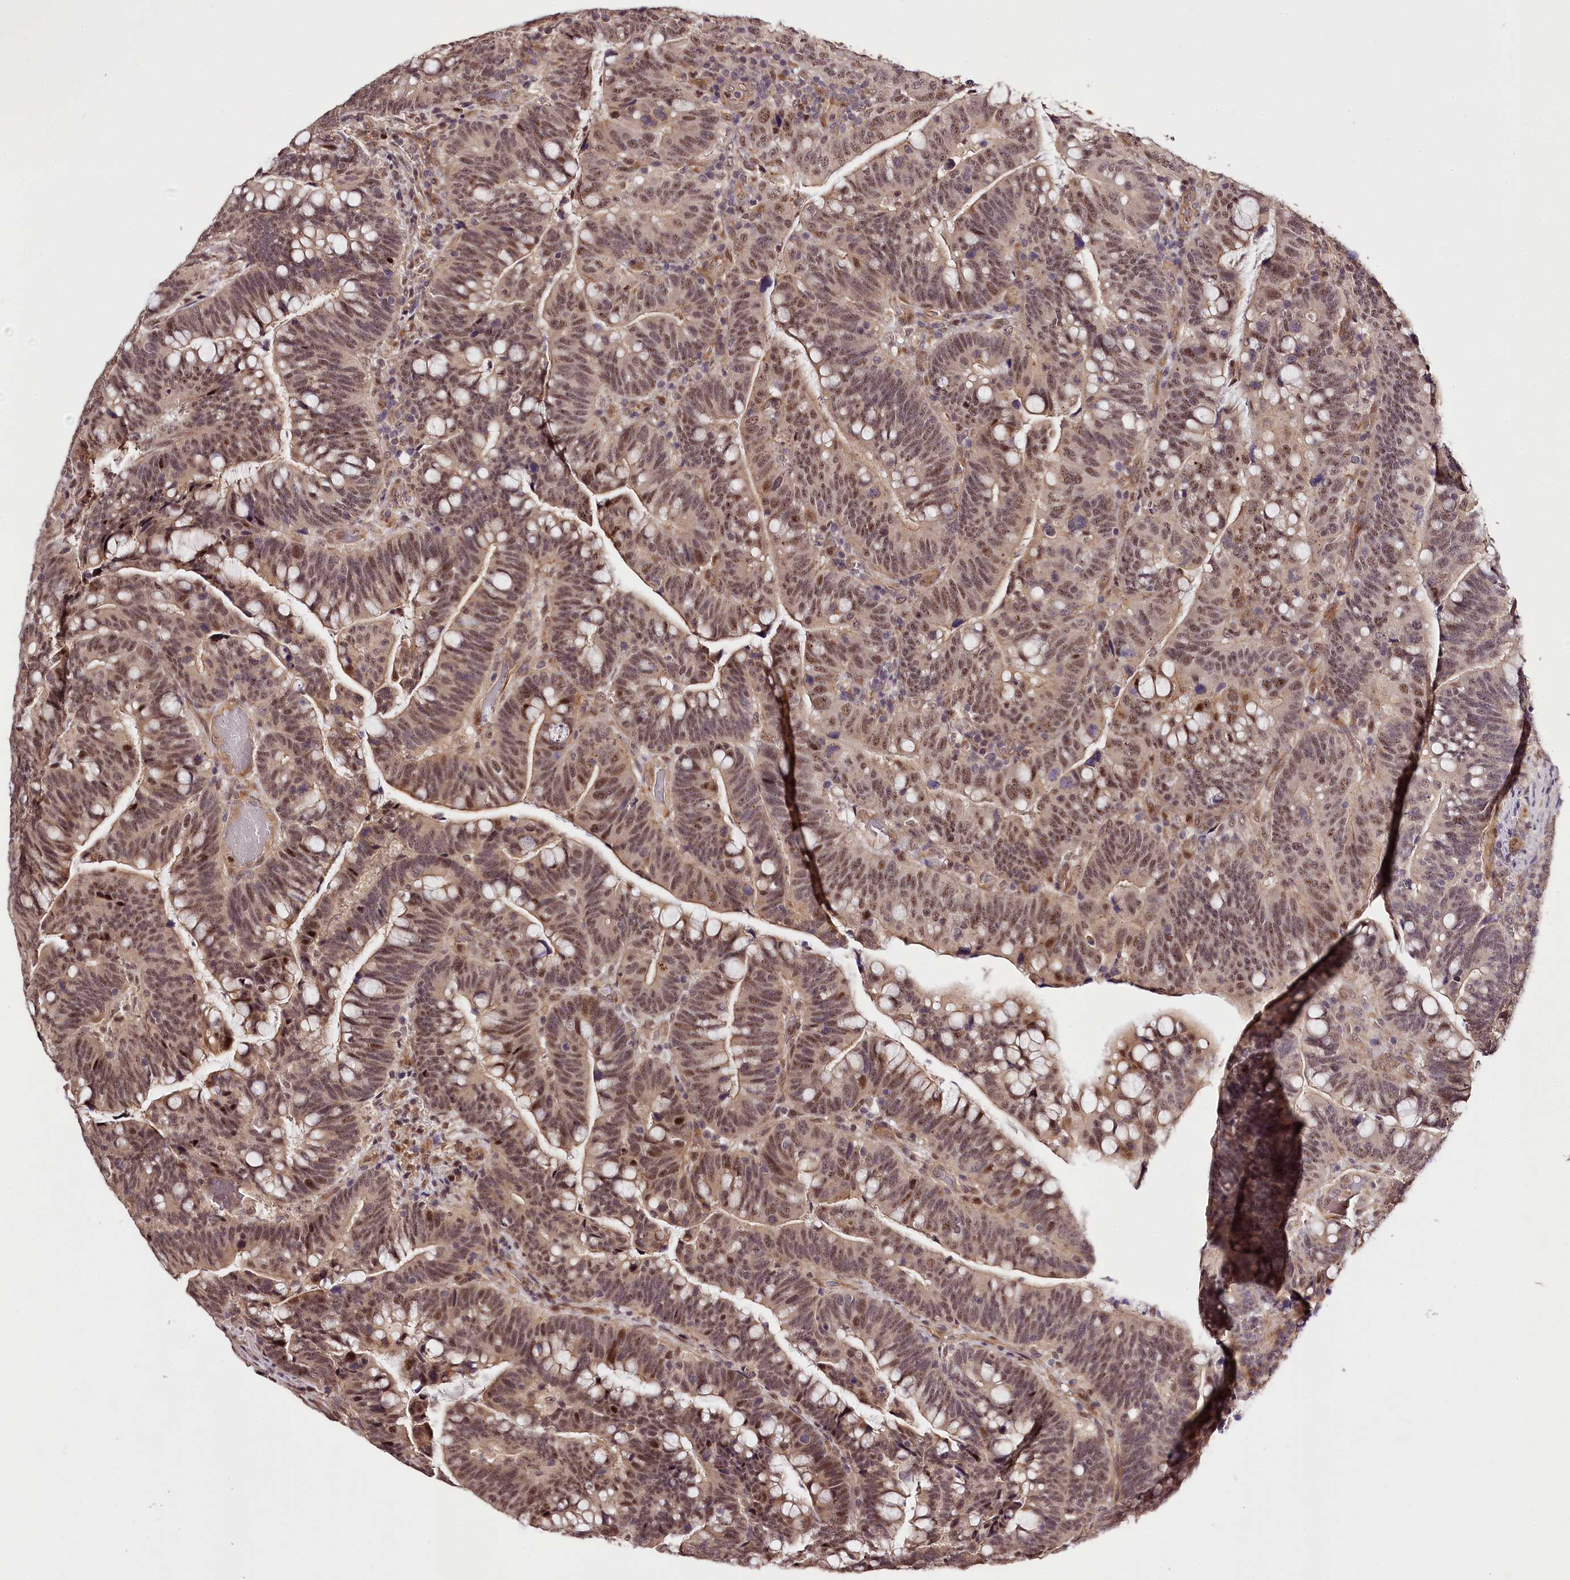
{"staining": {"intensity": "moderate", "quantity": ">75%", "location": "nuclear"}, "tissue": "colorectal cancer", "cell_type": "Tumor cells", "image_type": "cancer", "snomed": [{"axis": "morphology", "description": "Normal tissue, NOS"}, {"axis": "morphology", "description": "Adenocarcinoma, NOS"}, {"axis": "topography", "description": "Colon"}], "caption": "An image showing moderate nuclear expression in about >75% of tumor cells in adenocarcinoma (colorectal), as visualized by brown immunohistochemical staining.", "gene": "MAML3", "patient": {"sex": "female", "age": 66}}